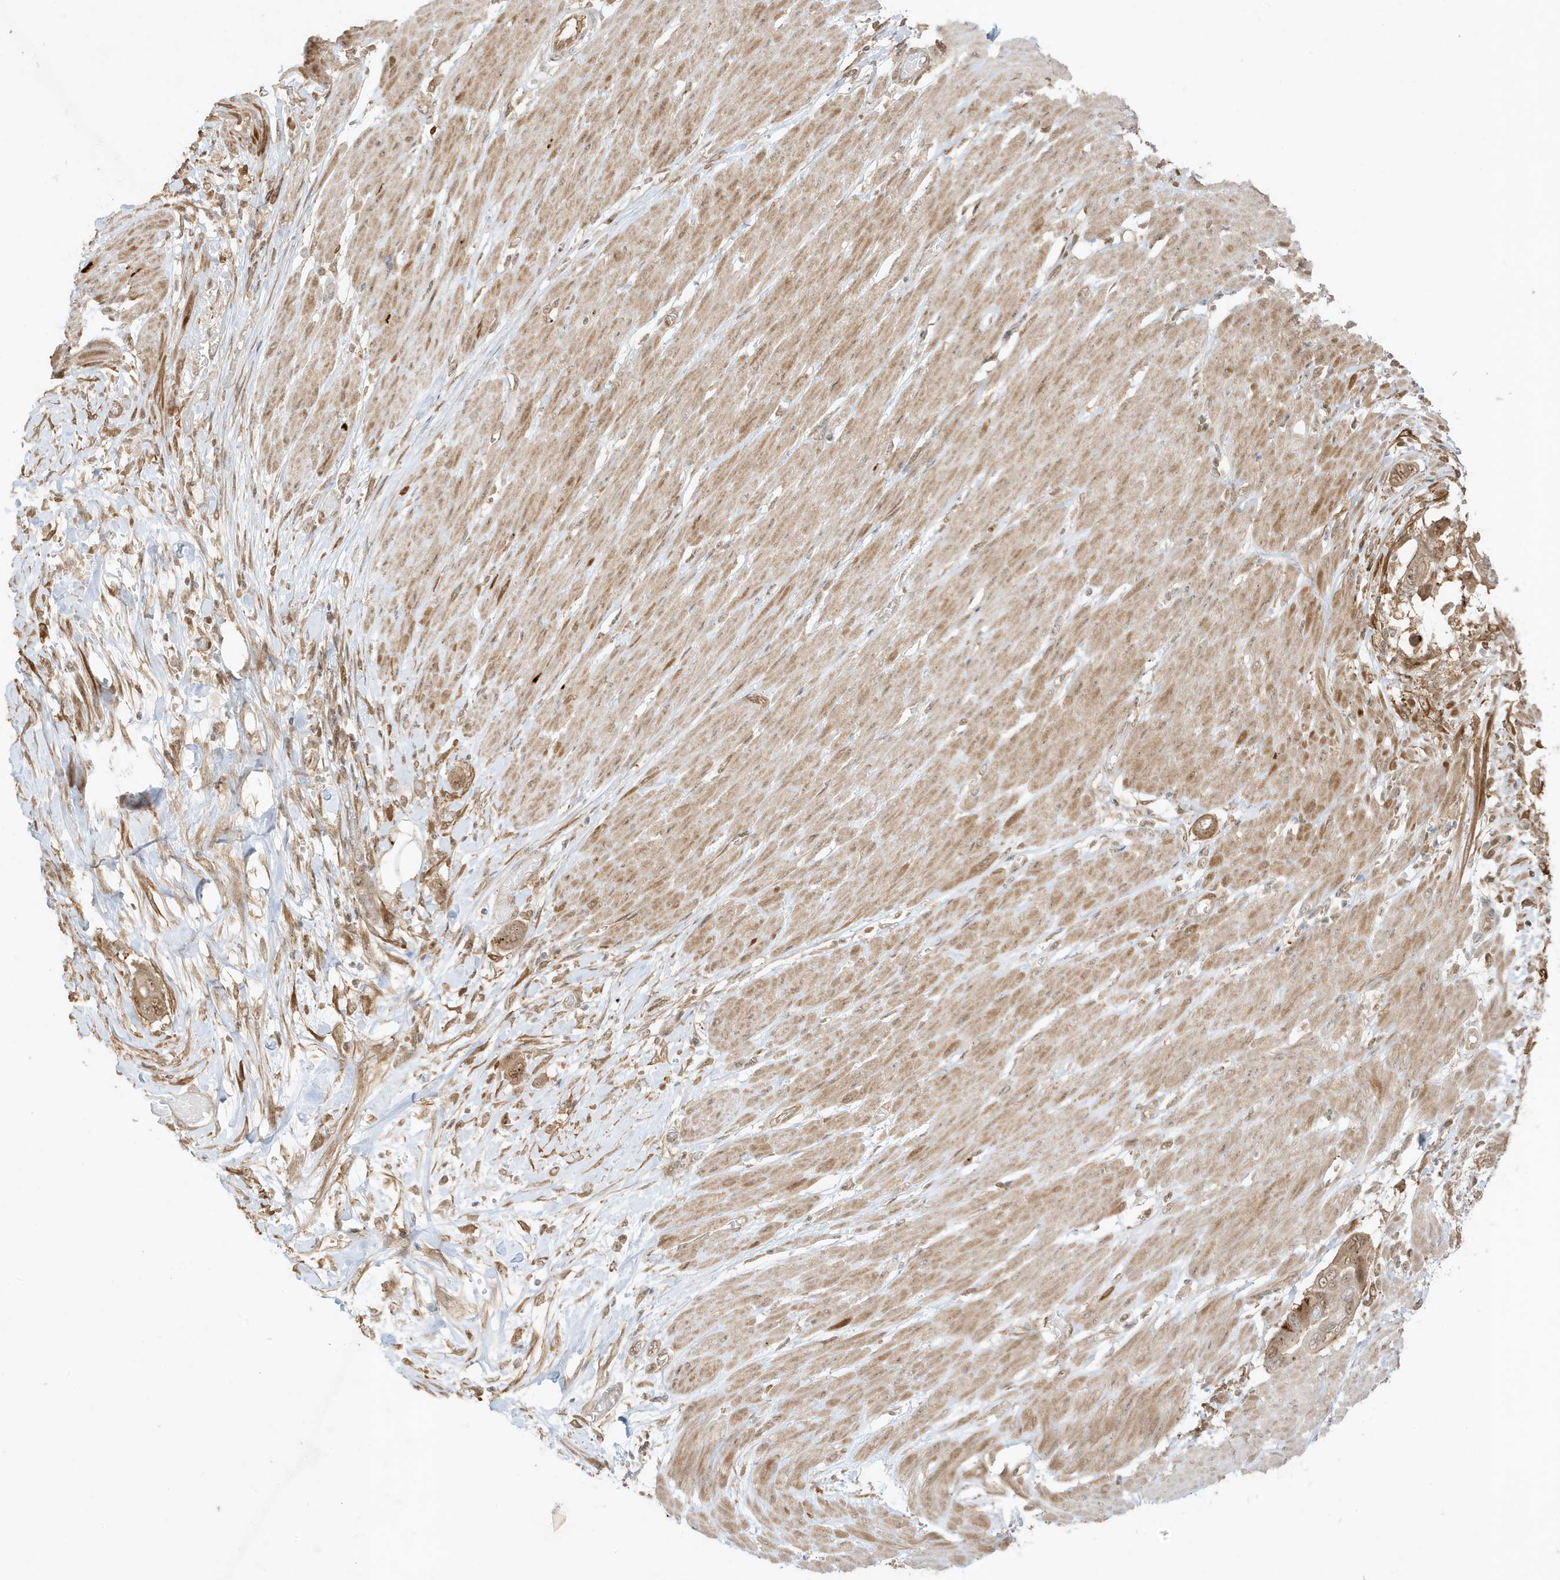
{"staining": {"intensity": "moderate", "quantity": ">75%", "location": "cytoplasmic/membranous,nuclear"}, "tissue": "pancreatic cancer", "cell_type": "Tumor cells", "image_type": "cancer", "snomed": [{"axis": "morphology", "description": "Adenocarcinoma, NOS"}, {"axis": "topography", "description": "Pancreas"}], "caption": "Moderate cytoplasmic/membranous and nuclear expression is identified in approximately >75% of tumor cells in pancreatic cancer. (IHC, brightfield microscopy, high magnification).", "gene": "ZBTB41", "patient": {"sex": "male", "age": 68}}